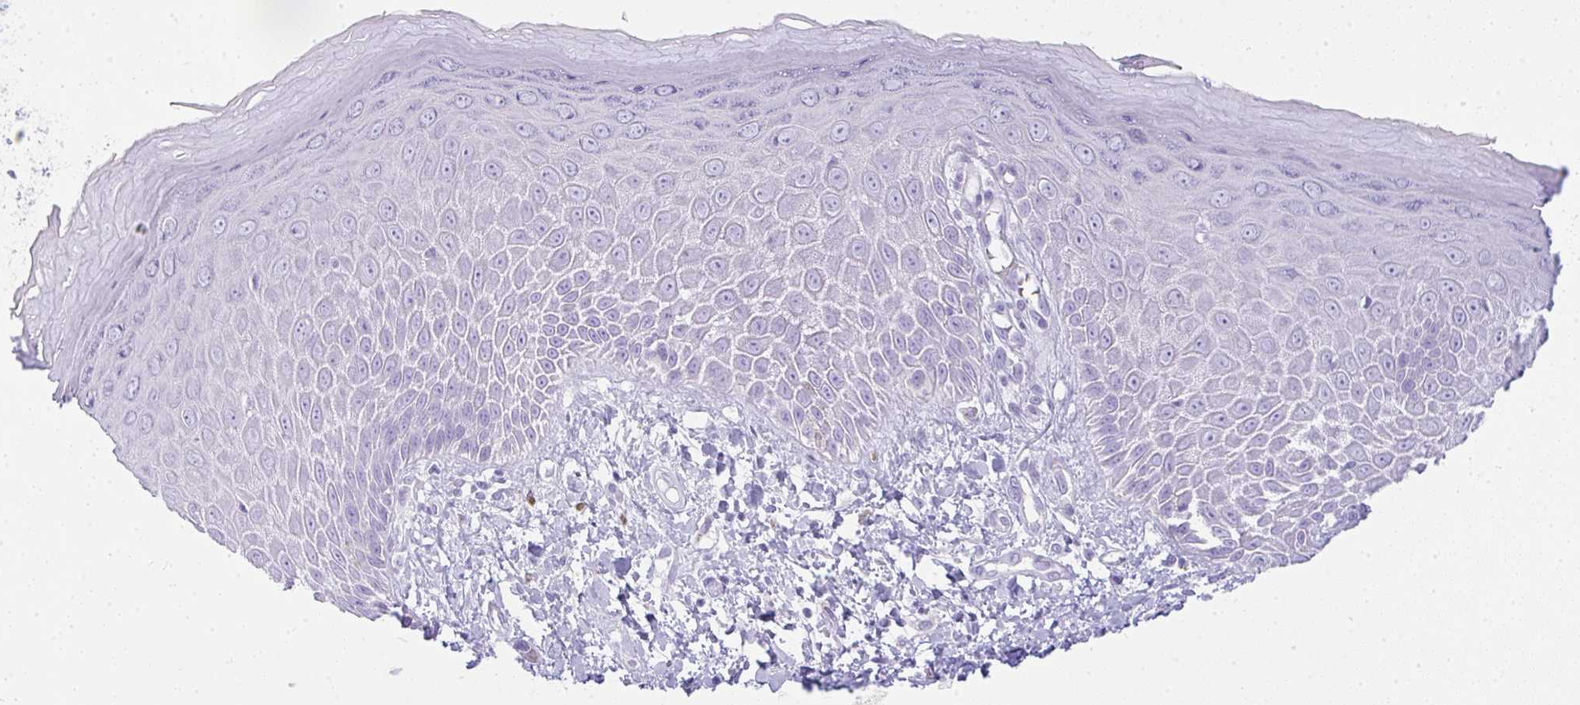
{"staining": {"intensity": "moderate", "quantity": "<25%", "location": "cytoplasmic/membranous"}, "tissue": "skin", "cell_type": "Epidermal cells", "image_type": "normal", "snomed": [{"axis": "morphology", "description": "Normal tissue, NOS"}, {"axis": "topography", "description": "Anal"}, {"axis": "topography", "description": "Peripheral nerve tissue"}], "caption": "High-magnification brightfield microscopy of unremarkable skin stained with DAB (3,3'-diaminobenzidine) (brown) and counterstained with hematoxylin (blue). epidermal cells exhibit moderate cytoplasmic/membranous expression is identified in about<25% of cells. The staining is performed using DAB brown chromogen to label protein expression. The nuclei are counter-stained blue using hematoxylin.", "gene": "RASL10A", "patient": {"sex": "male", "age": 78}}